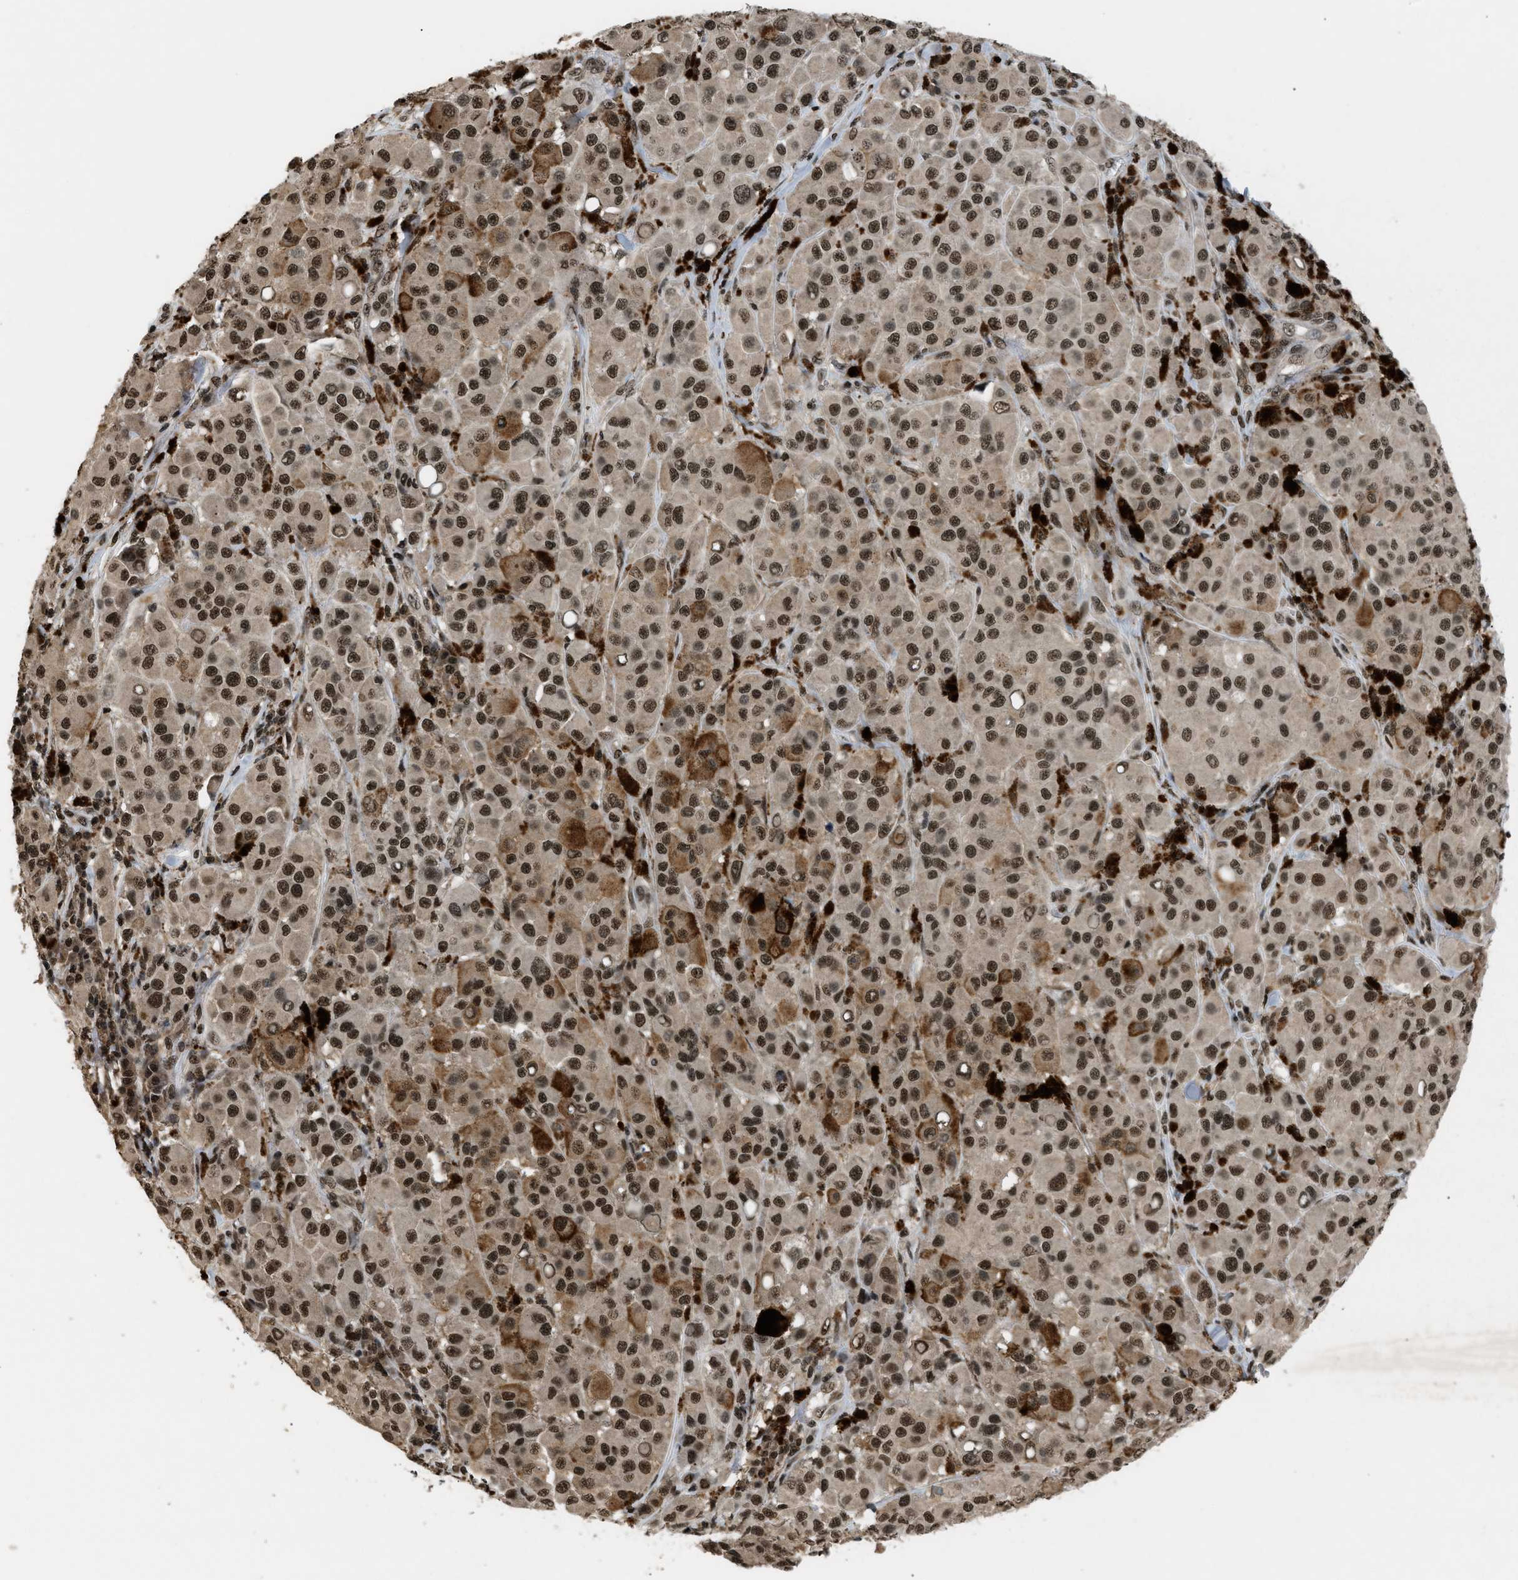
{"staining": {"intensity": "strong", "quantity": ">75%", "location": "nuclear"}, "tissue": "melanoma", "cell_type": "Tumor cells", "image_type": "cancer", "snomed": [{"axis": "morphology", "description": "Malignant melanoma, NOS"}, {"axis": "topography", "description": "Skin"}], "caption": "Immunohistochemistry micrograph of neoplastic tissue: melanoma stained using immunohistochemistry reveals high levels of strong protein expression localized specifically in the nuclear of tumor cells, appearing as a nuclear brown color.", "gene": "RBM5", "patient": {"sex": "male", "age": 84}}